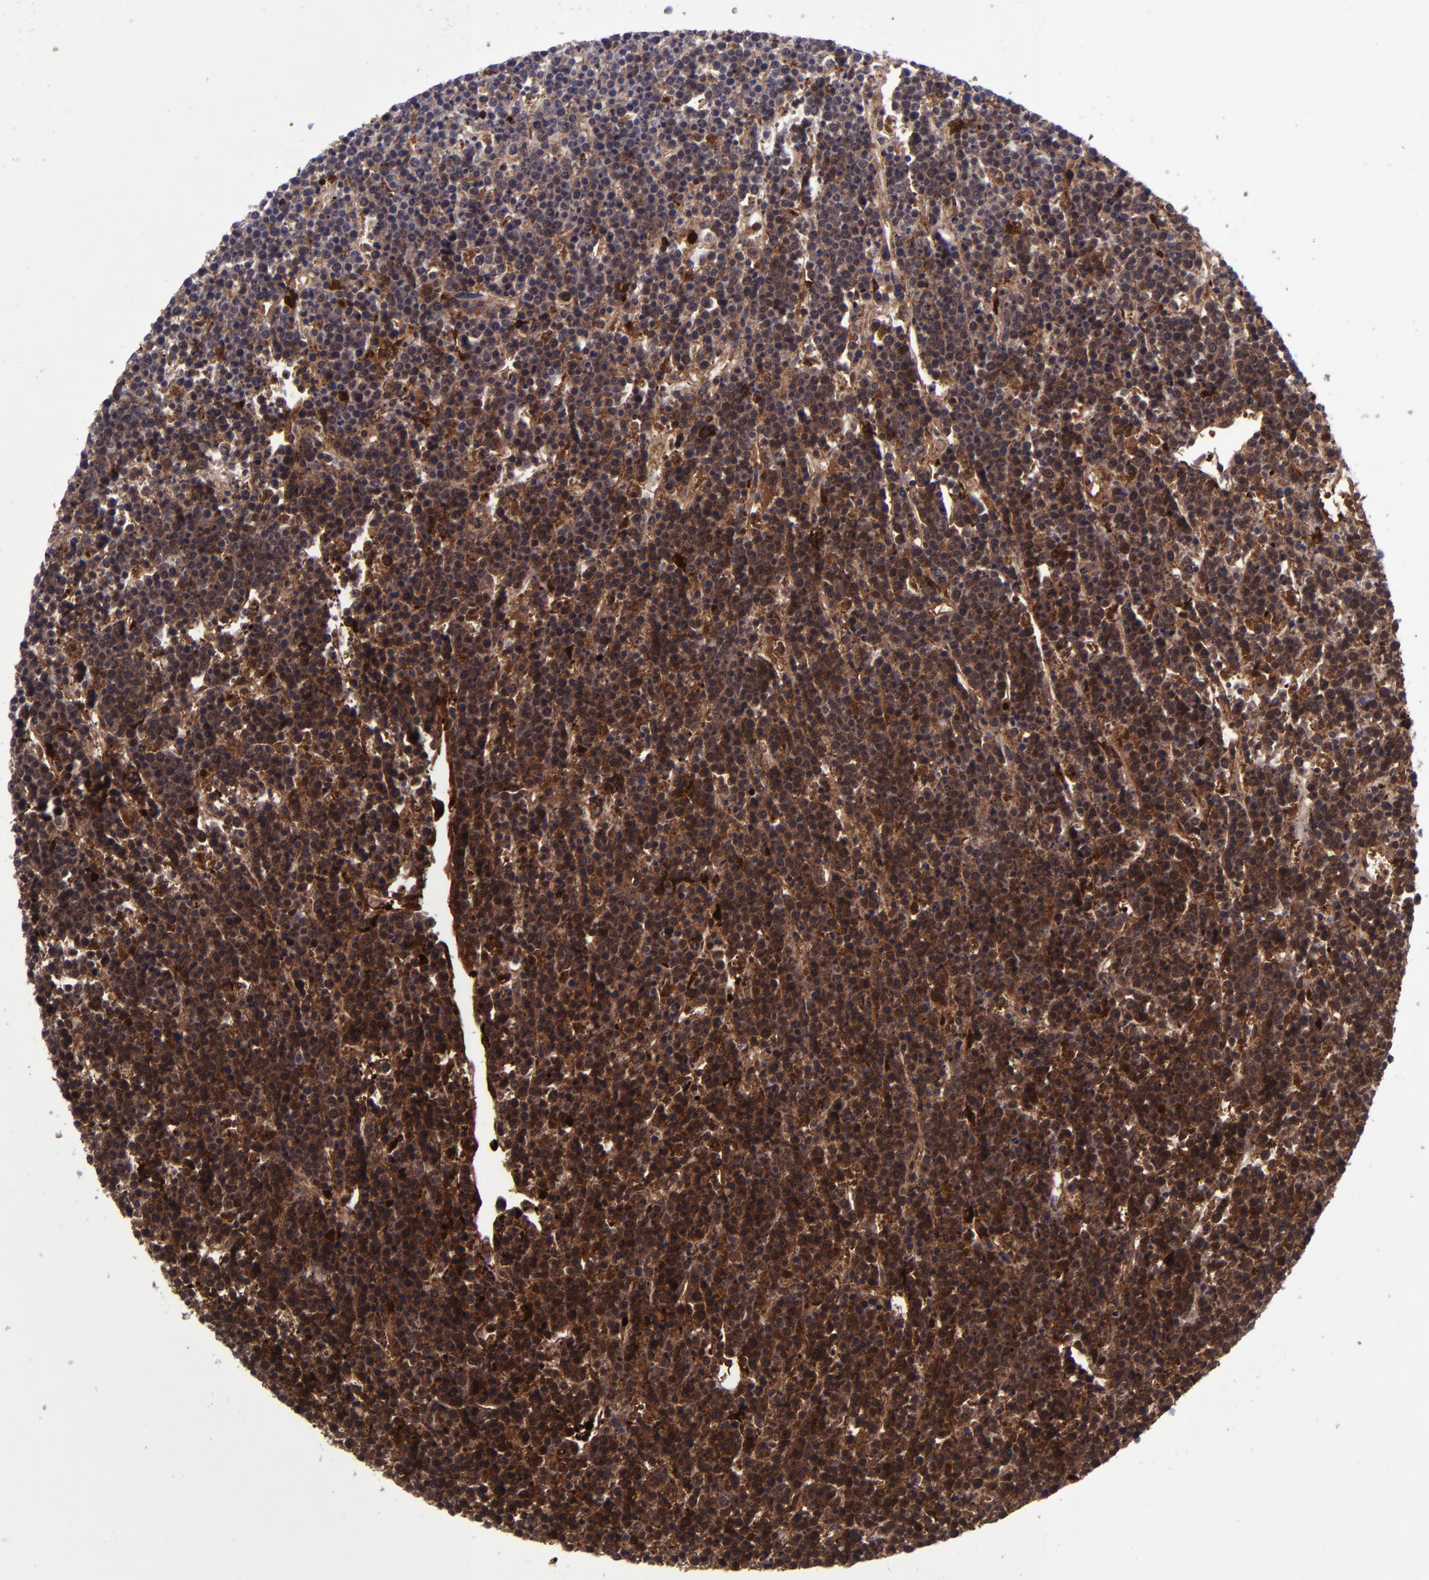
{"staining": {"intensity": "strong", "quantity": ">75%", "location": "cytoplasmic/membranous,nuclear"}, "tissue": "lymphoma", "cell_type": "Tumor cells", "image_type": "cancer", "snomed": [{"axis": "morphology", "description": "Malignant lymphoma, non-Hodgkin's type, High grade"}, {"axis": "topography", "description": "Ovary"}], "caption": "Protein positivity by immunohistochemistry shows strong cytoplasmic/membranous and nuclear staining in approximately >75% of tumor cells in lymphoma.", "gene": "TYMP", "patient": {"sex": "female", "age": 56}}